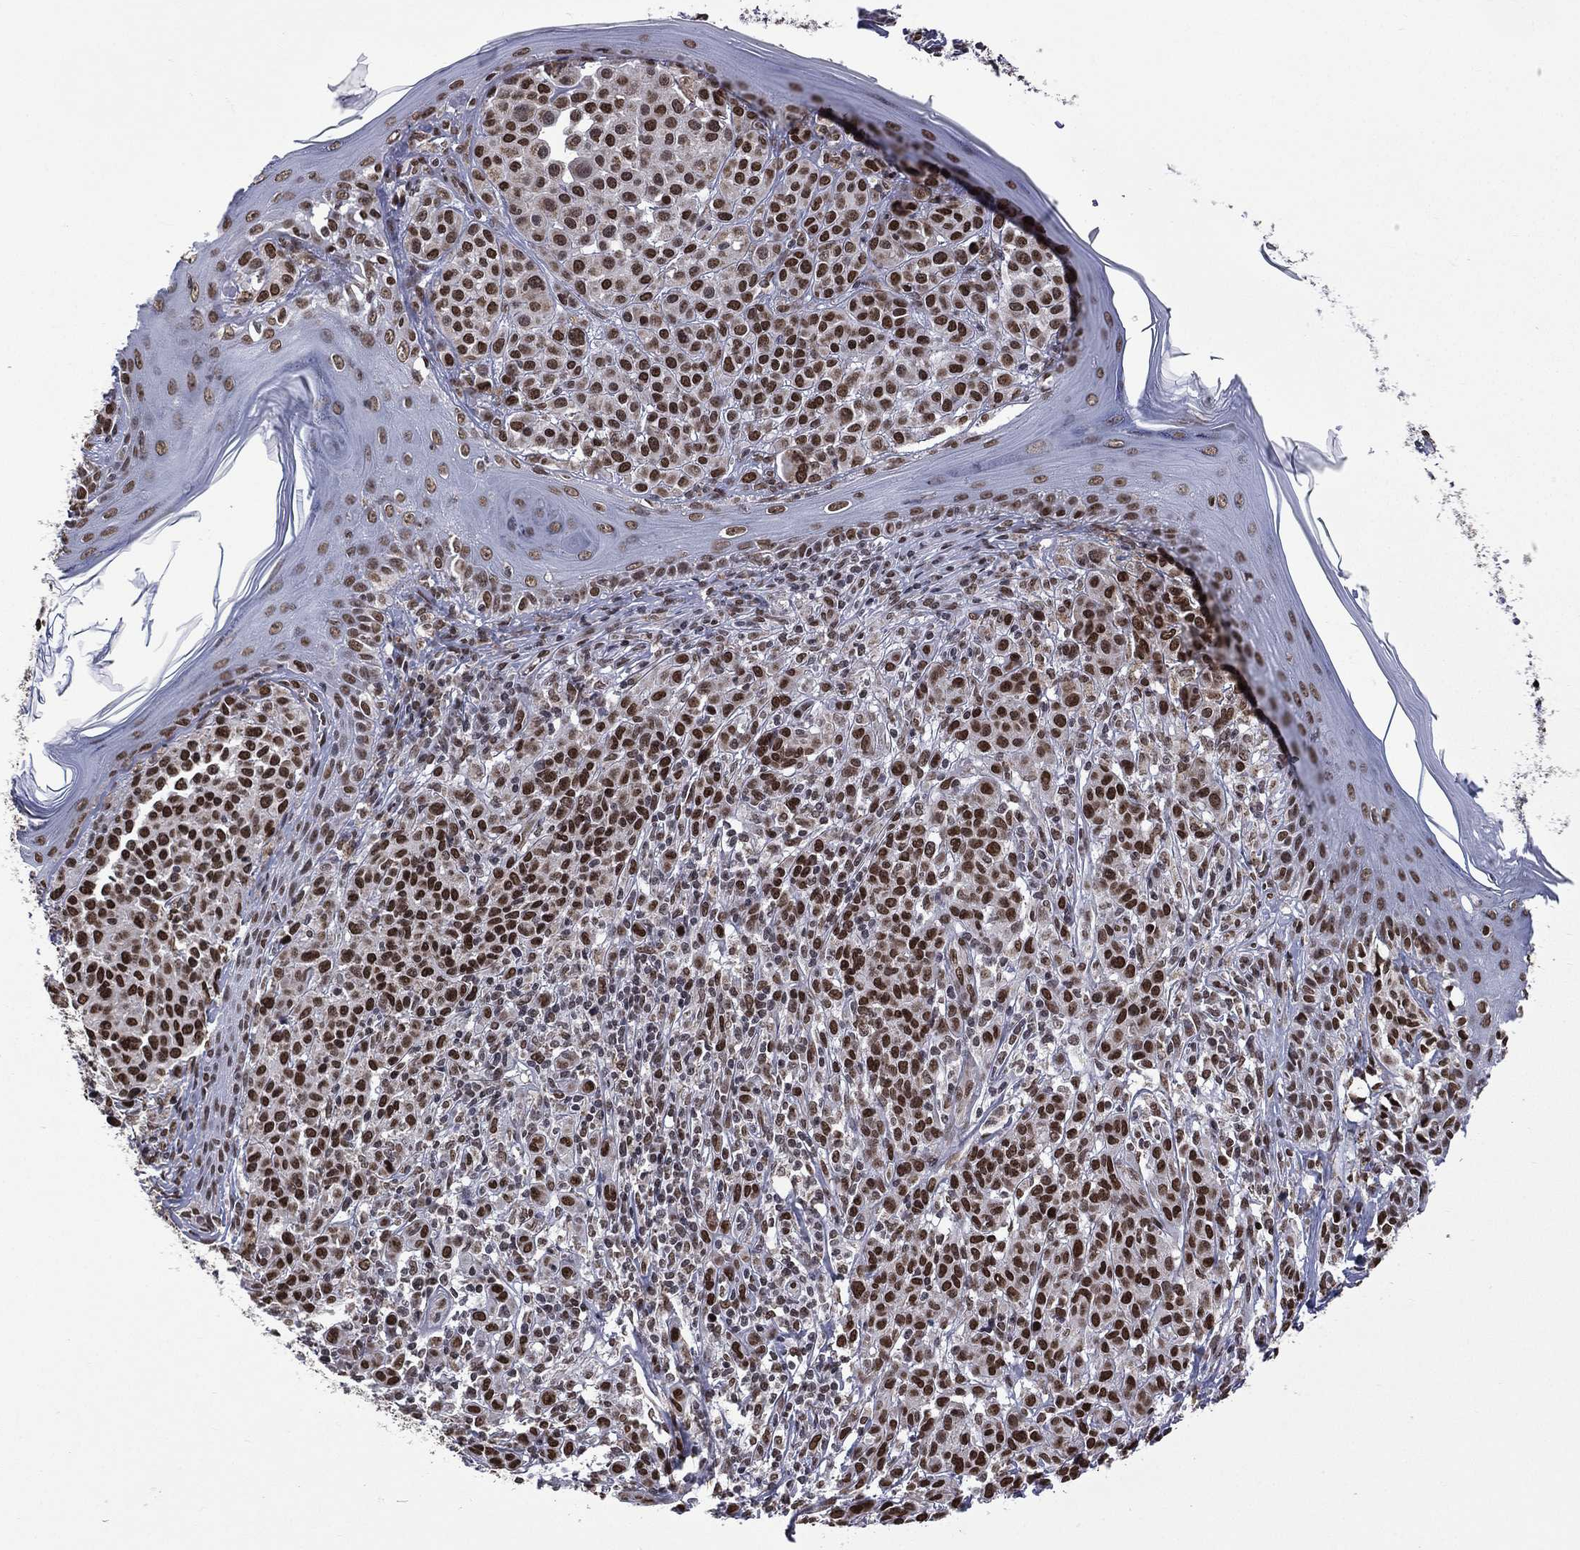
{"staining": {"intensity": "strong", "quantity": ">75%", "location": "nuclear"}, "tissue": "melanoma", "cell_type": "Tumor cells", "image_type": "cancer", "snomed": [{"axis": "morphology", "description": "Malignant melanoma, NOS"}, {"axis": "topography", "description": "Skin"}], "caption": "A brown stain labels strong nuclear positivity of a protein in melanoma tumor cells.", "gene": "C5orf24", "patient": {"sex": "male", "age": 79}}